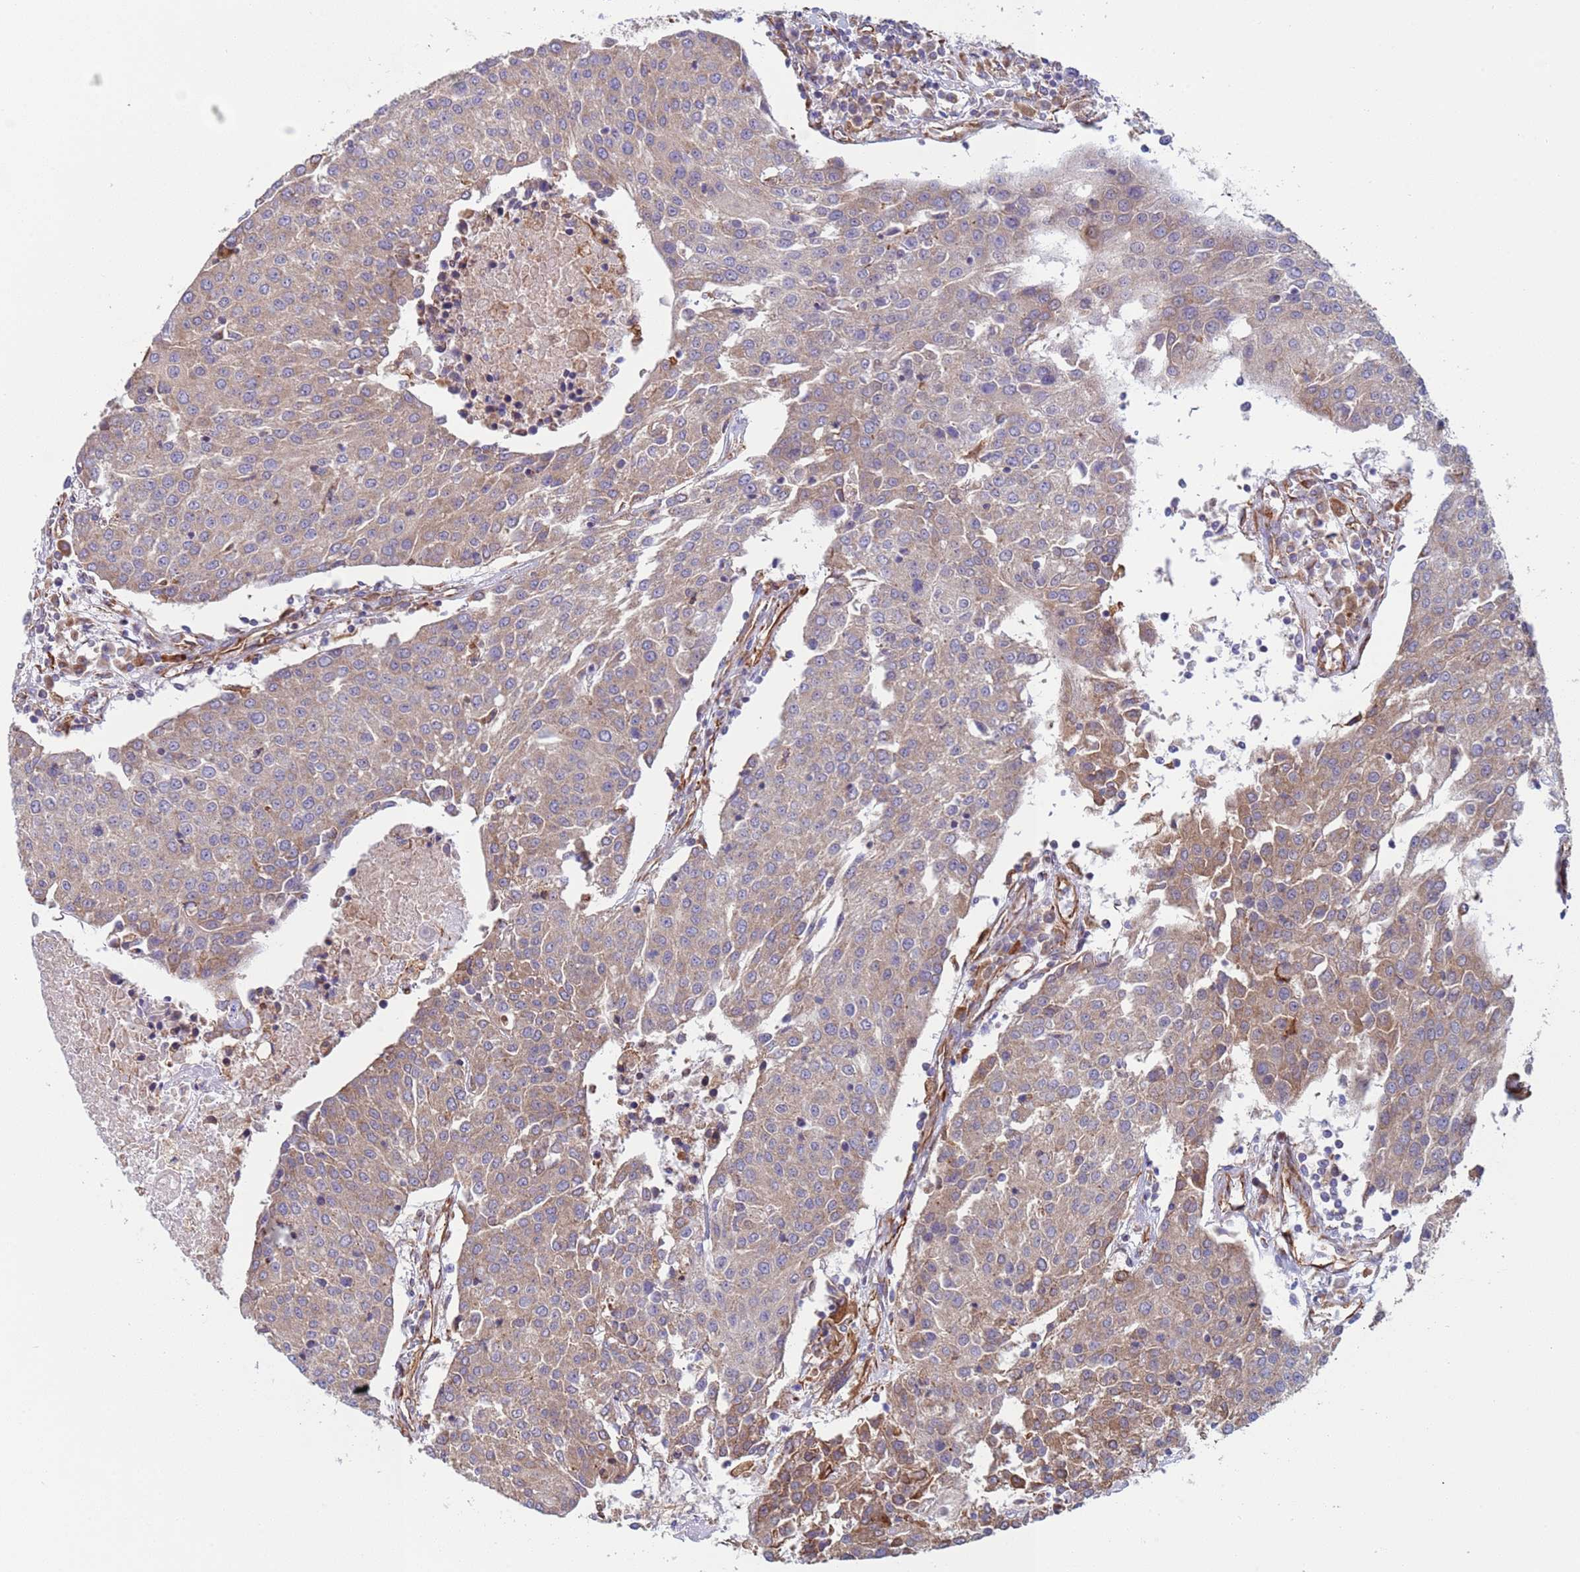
{"staining": {"intensity": "weak", "quantity": "25%-75%", "location": "cytoplasmic/membranous"}, "tissue": "urothelial cancer", "cell_type": "Tumor cells", "image_type": "cancer", "snomed": [{"axis": "morphology", "description": "Urothelial carcinoma, High grade"}, {"axis": "topography", "description": "Urinary bladder"}], "caption": "Immunohistochemistry (IHC) micrograph of neoplastic tissue: human high-grade urothelial carcinoma stained using immunohistochemistry (IHC) exhibits low levels of weak protein expression localized specifically in the cytoplasmic/membranous of tumor cells, appearing as a cytoplasmic/membranous brown color.", "gene": "NUDT12", "patient": {"sex": "female", "age": 85}}